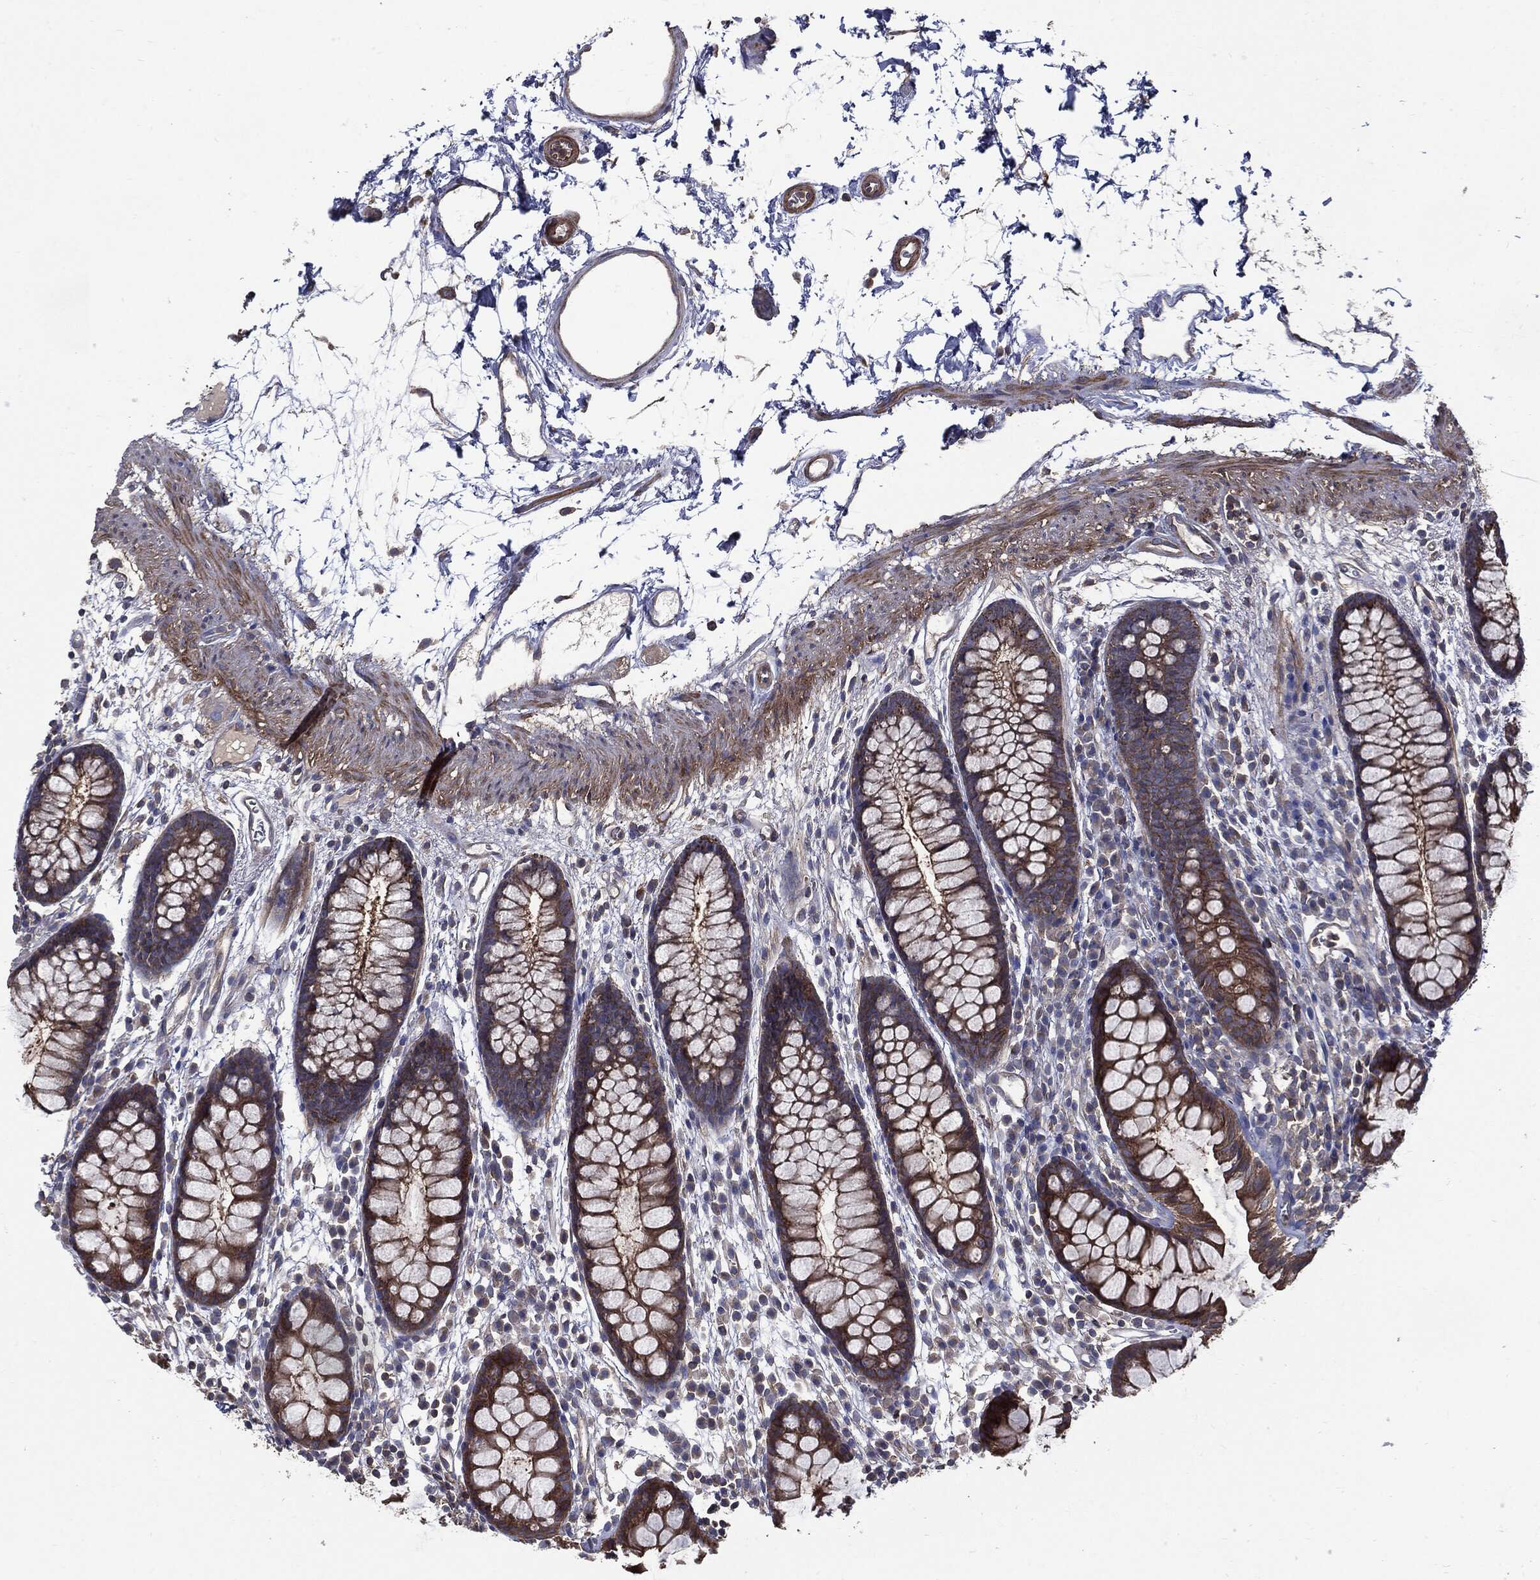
{"staining": {"intensity": "weak", "quantity": "<25%", "location": "cytoplasmic/membranous"}, "tissue": "colon", "cell_type": "Endothelial cells", "image_type": "normal", "snomed": [{"axis": "morphology", "description": "Normal tissue, NOS"}, {"axis": "topography", "description": "Colon"}], "caption": "This is an immunohistochemistry histopathology image of normal human colon. There is no positivity in endothelial cells.", "gene": "PDCD6IP", "patient": {"sex": "male", "age": 76}}